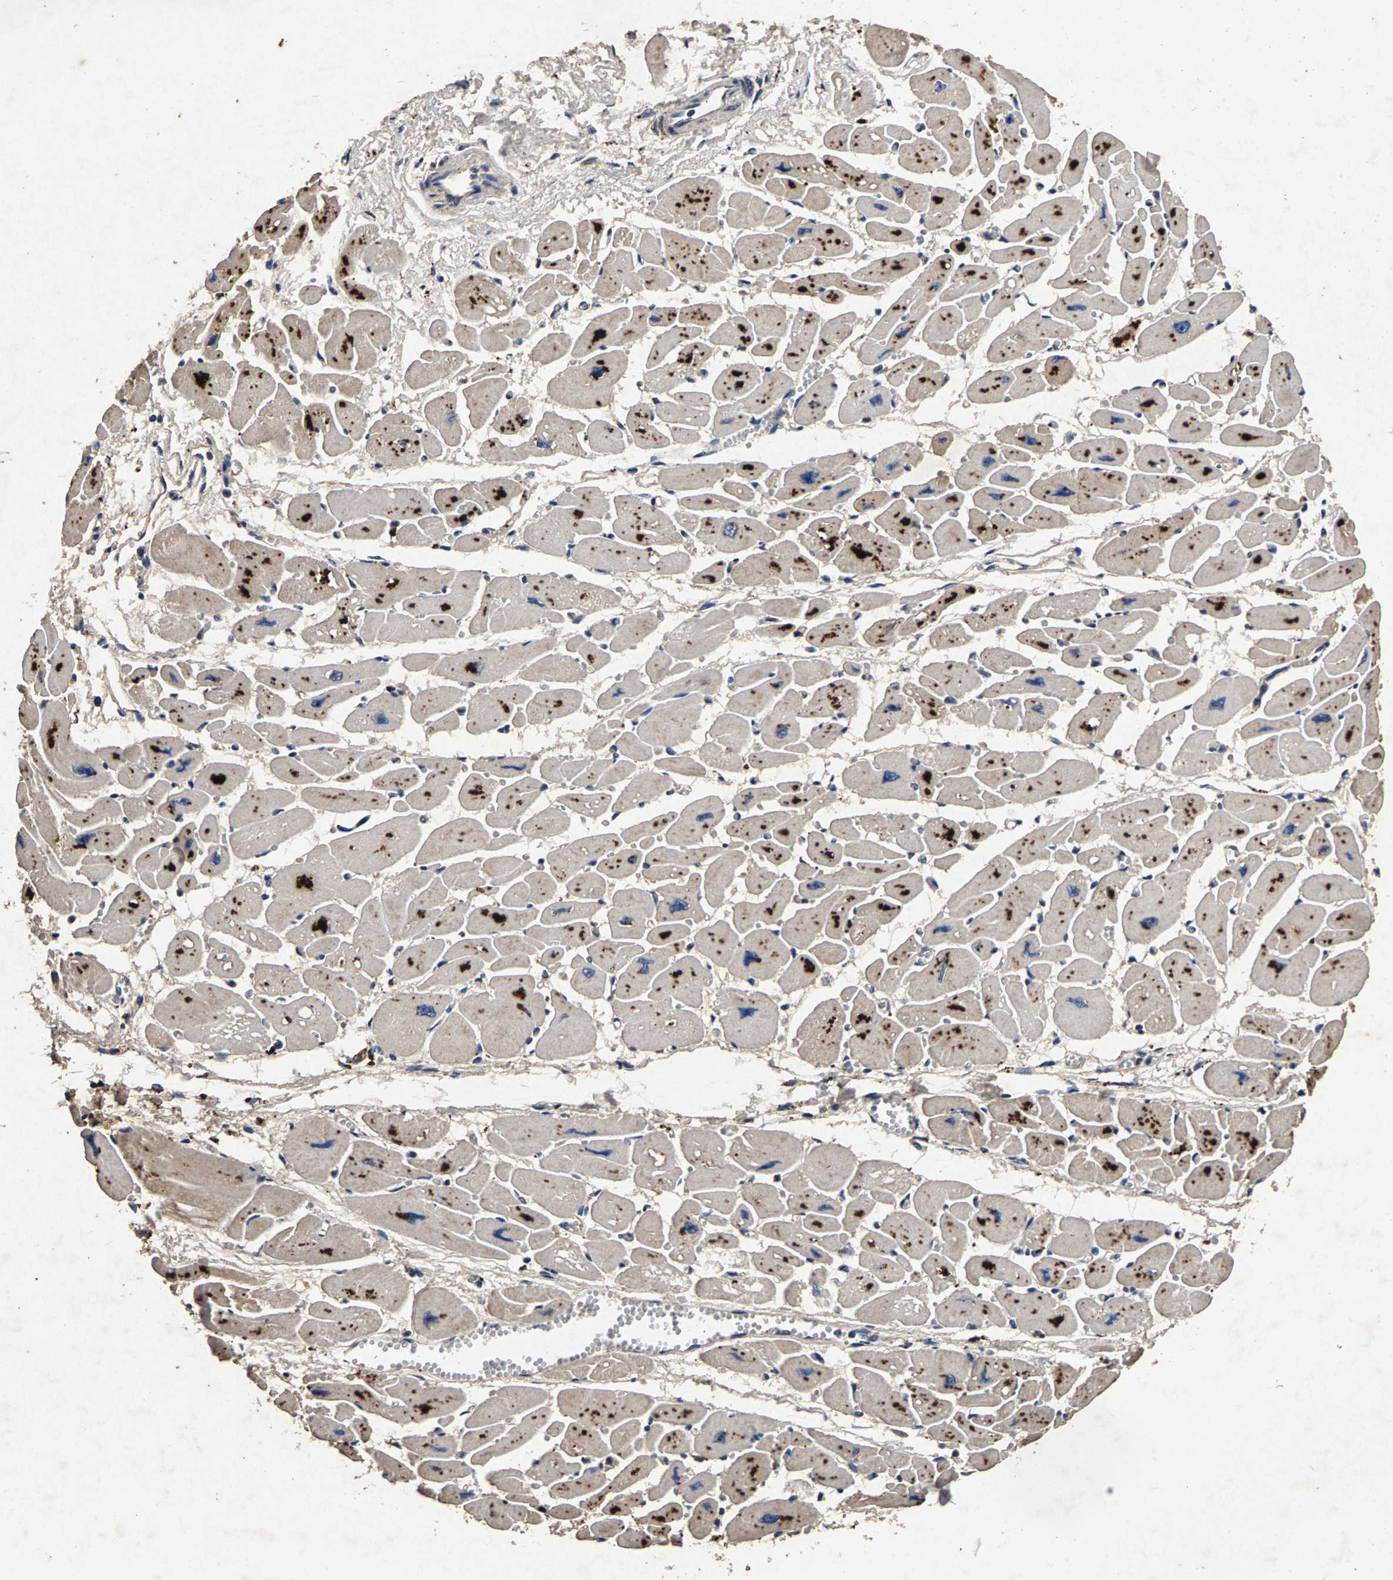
{"staining": {"intensity": "moderate", "quantity": "25%-75%", "location": "cytoplasmic/membranous"}, "tissue": "heart muscle", "cell_type": "Cardiomyocytes", "image_type": "normal", "snomed": [{"axis": "morphology", "description": "Normal tissue, NOS"}, {"axis": "topography", "description": "Heart"}], "caption": "Benign heart muscle demonstrates moderate cytoplasmic/membranous staining in approximately 25%-75% of cardiomyocytes.", "gene": "PPP1CC", "patient": {"sex": "female", "age": 54}}